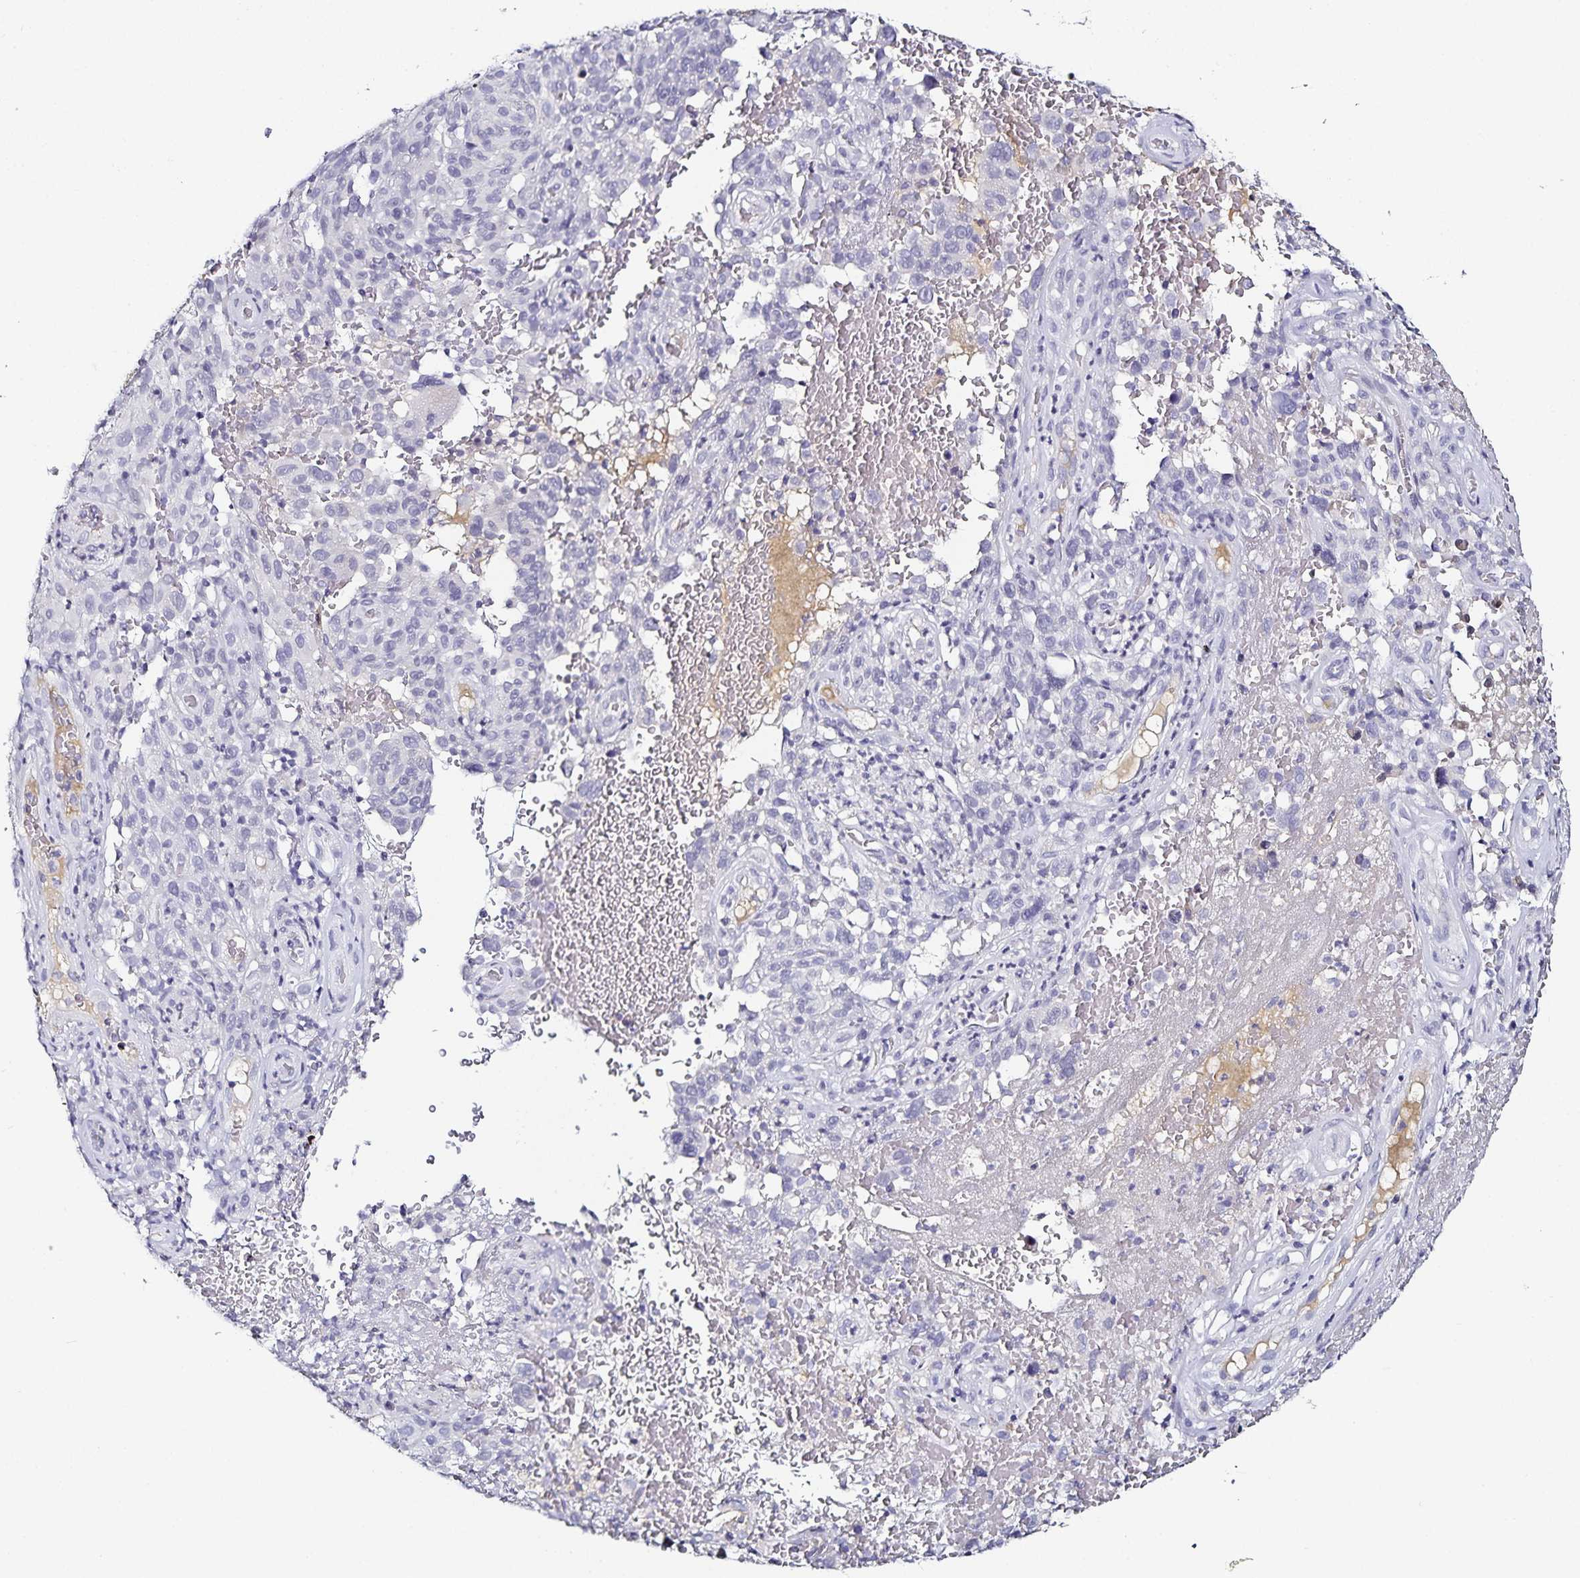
{"staining": {"intensity": "negative", "quantity": "none", "location": "none"}, "tissue": "melanoma", "cell_type": "Tumor cells", "image_type": "cancer", "snomed": [{"axis": "morphology", "description": "Malignant melanoma, NOS"}, {"axis": "topography", "description": "Skin"}], "caption": "DAB (3,3'-diaminobenzidine) immunohistochemical staining of human malignant melanoma displays no significant positivity in tumor cells.", "gene": "TTR", "patient": {"sex": "female", "age": 82}}